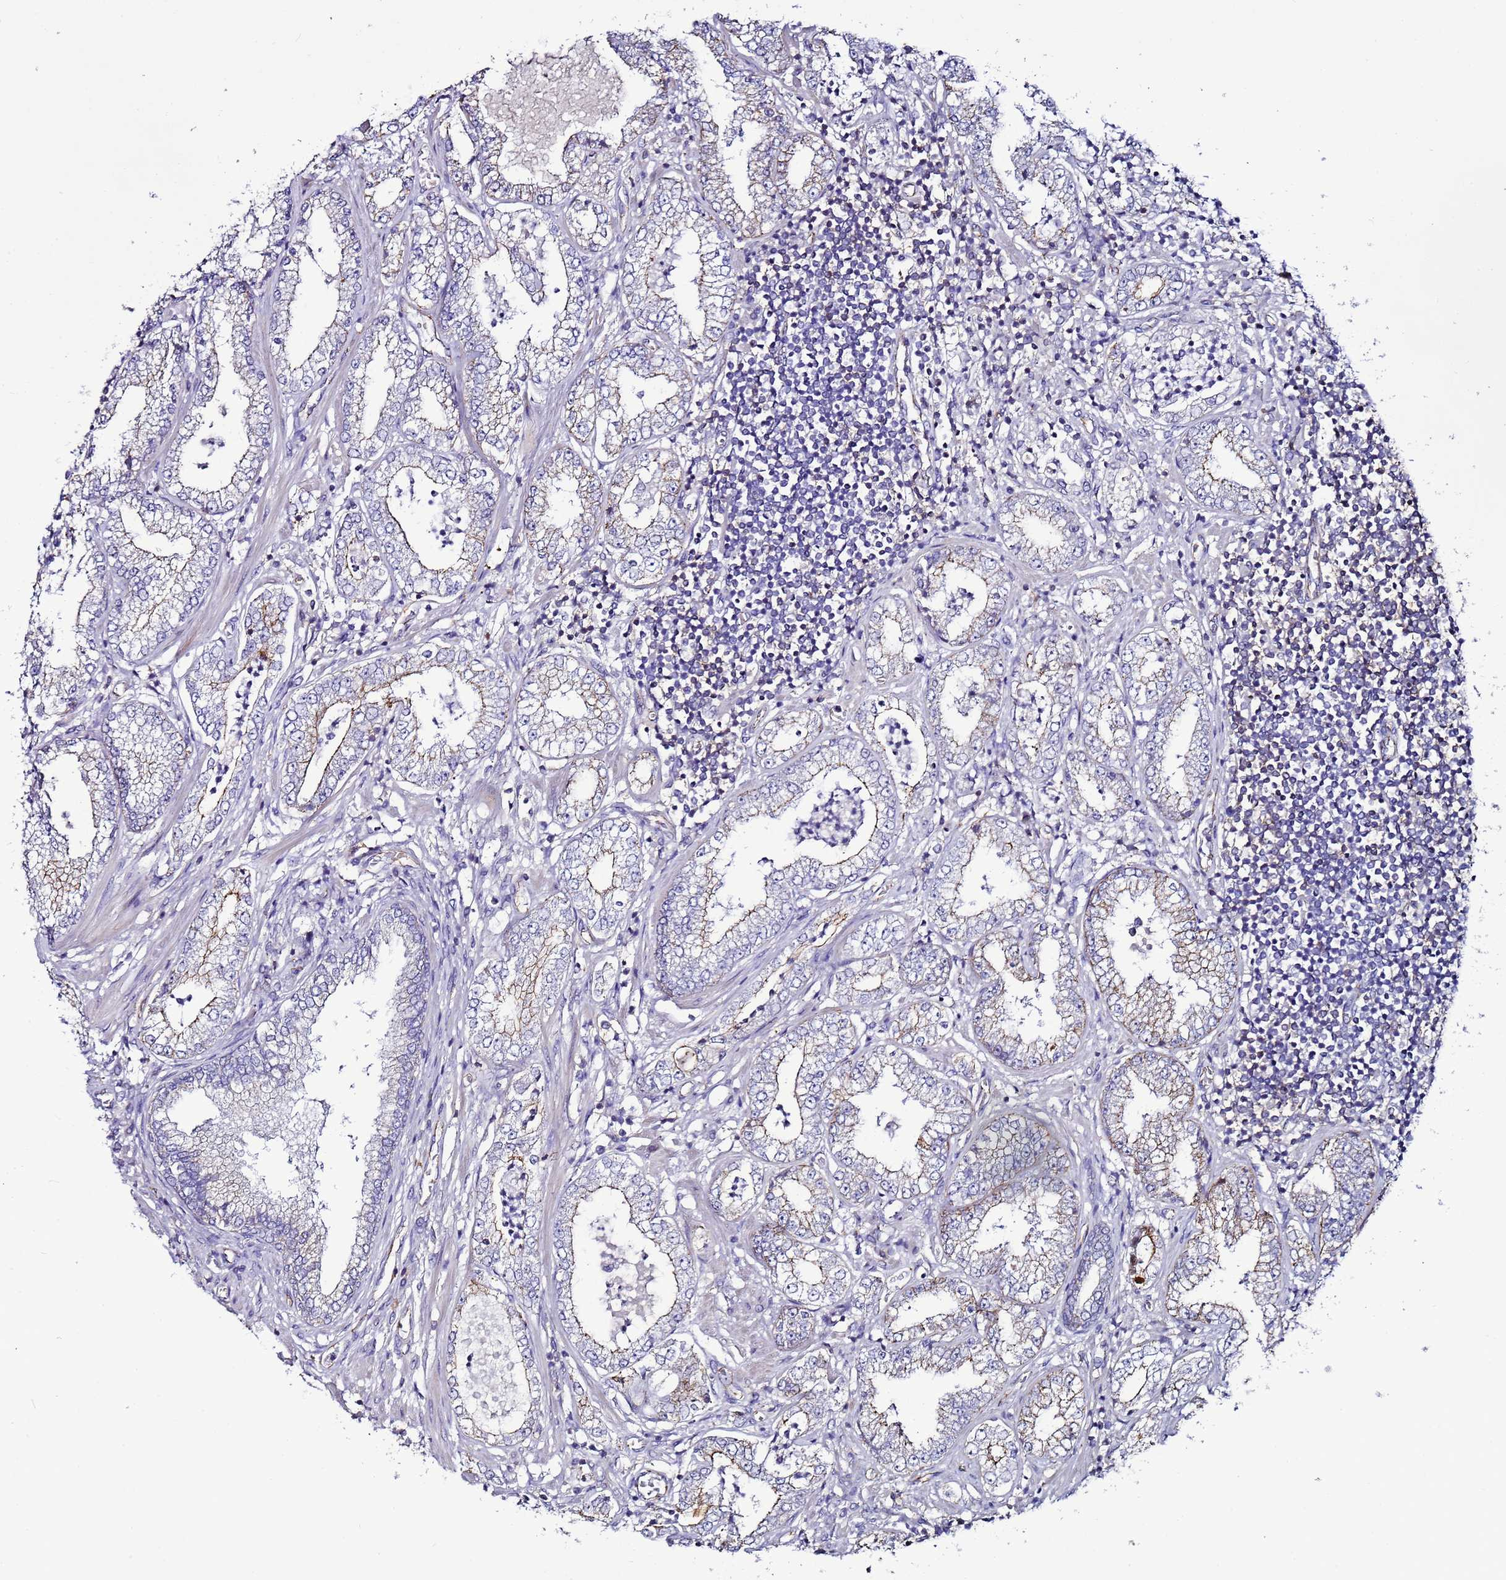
{"staining": {"intensity": "weak", "quantity": "25%-75%", "location": "cytoplasmic/membranous"}, "tissue": "prostate cancer", "cell_type": "Tumor cells", "image_type": "cancer", "snomed": [{"axis": "morphology", "description": "Adenocarcinoma, High grade"}, {"axis": "topography", "description": "Prostate"}], "caption": "The immunohistochemical stain shows weak cytoplasmic/membranous positivity in tumor cells of high-grade adenocarcinoma (prostate) tissue.", "gene": "TENM3", "patient": {"sex": "male", "age": 69}}